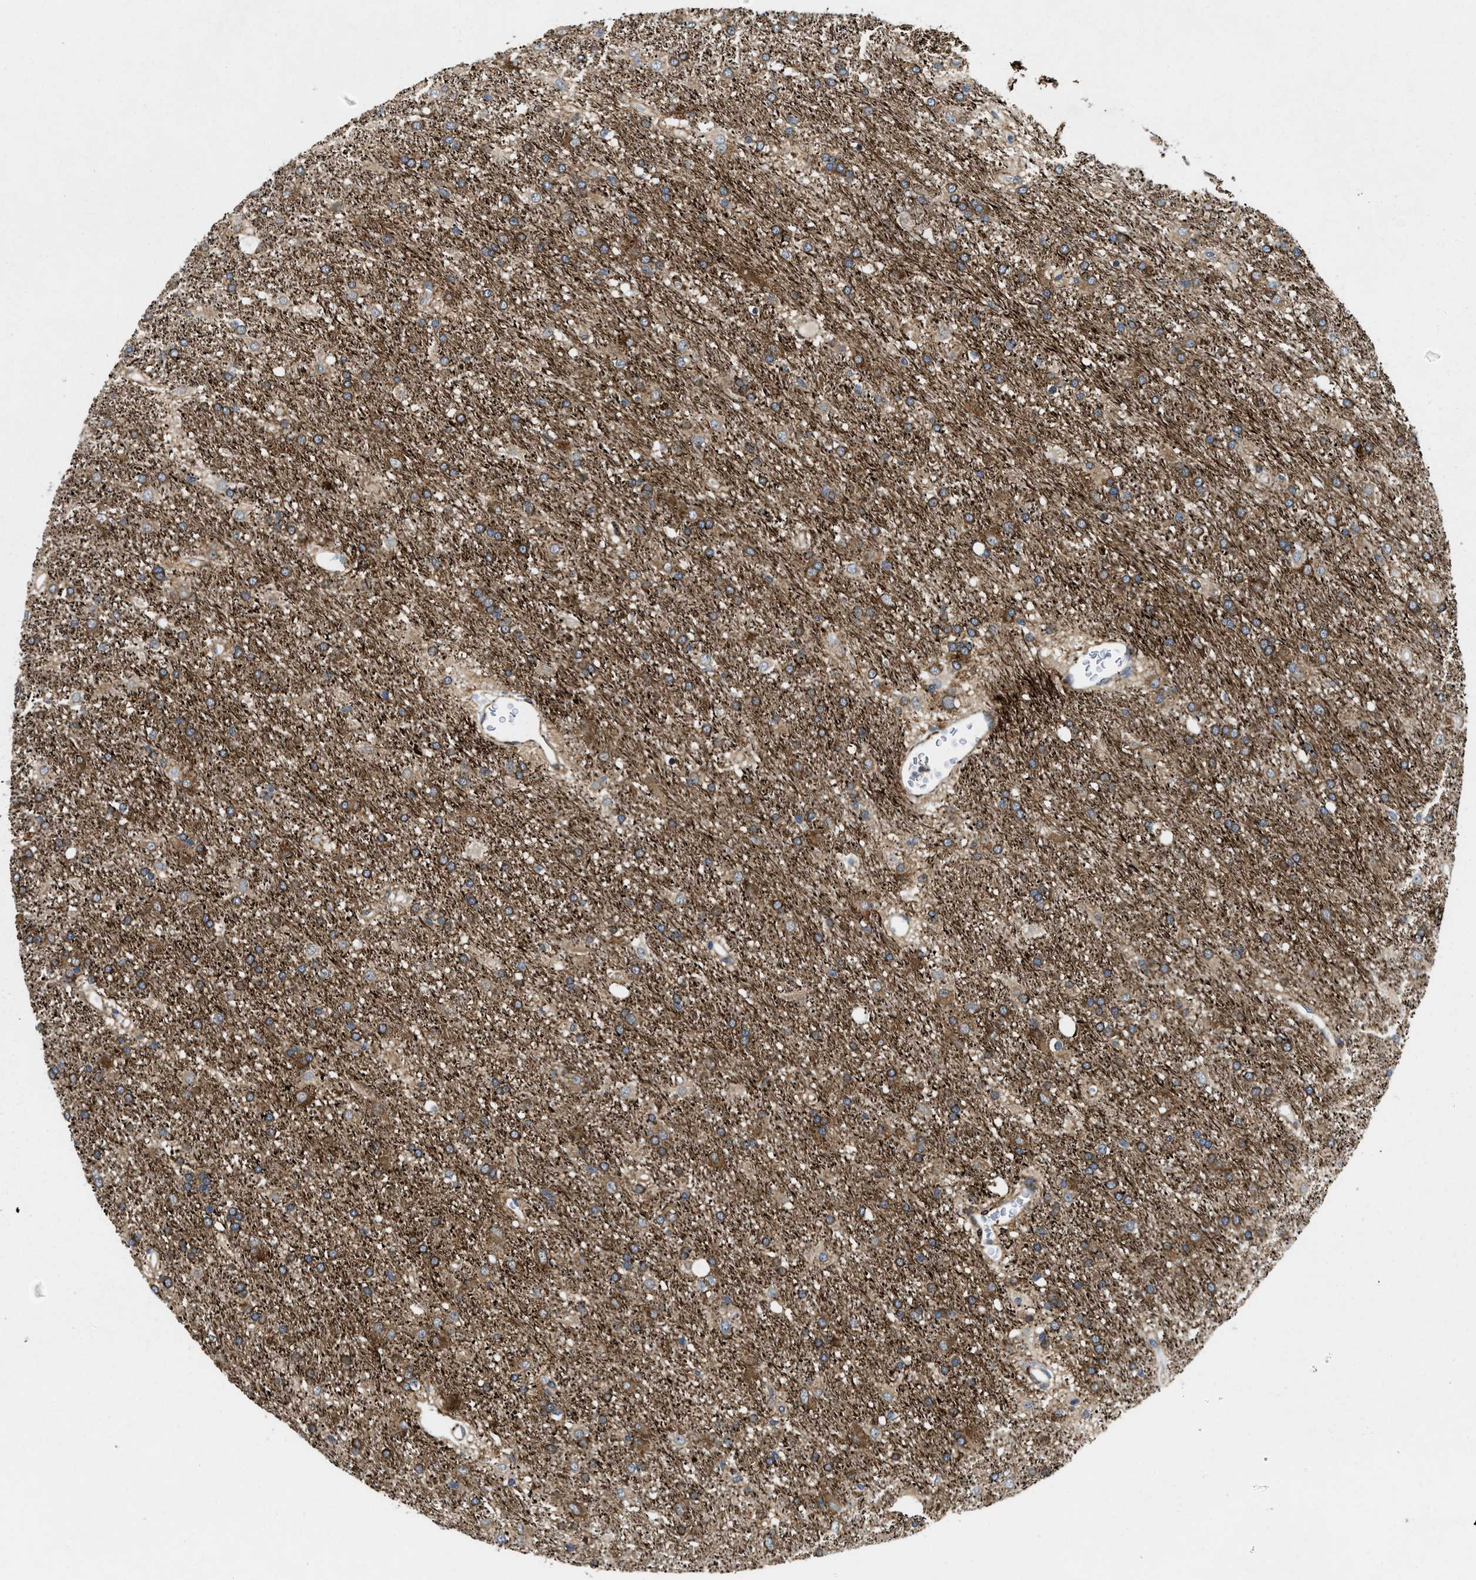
{"staining": {"intensity": "moderate", "quantity": ">75%", "location": "cytoplasmic/membranous"}, "tissue": "glioma", "cell_type": "Tumor cells", "image_type": "cancer", "snomed": [{"axis": "morphology", "description": "Glioma, malignant, Low grade"}, {"axis": "topography", "description": "Brain"}], "caption": "About >75% of tumor cells in glioma display moderate cytoplasmic/membranous protein staining as visualized by brown immunohistochemical staining.", "gene": "ZNF599", "patient": {"sex": "male", "age": 77}}